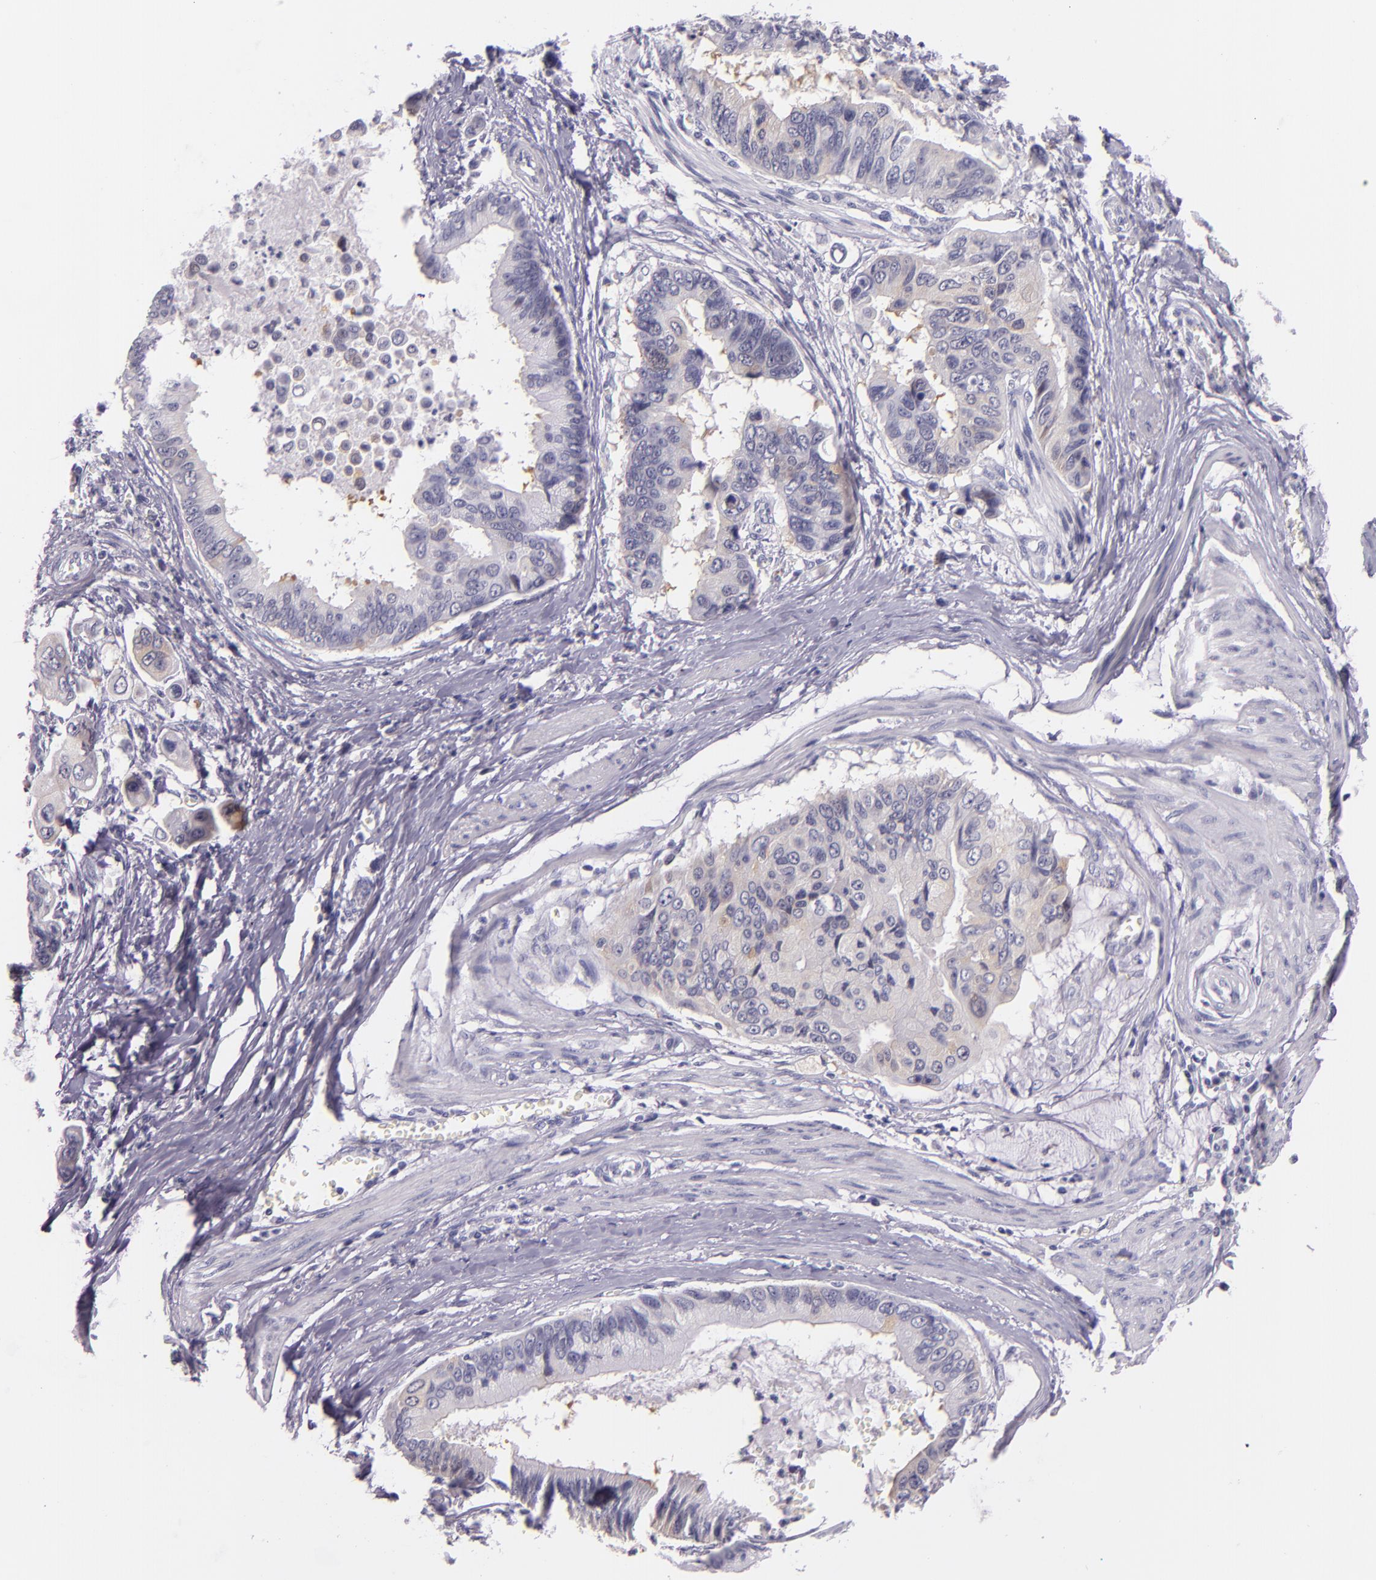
{"staining": {"intensity": "negative", "quantity": "none", "location": "none"}, "tissue": "stomach cancer", "cell_type": "Tumor cells", "image_type": "cancer", "snomed": [{"axis": "morphology", "description": "Adenocarcinoma, NOS"}, {"axis": "topography", "description": "Stomach, upper"}], "caption": "IHC of stomach adenocarcinoma reveals no positivity in tumor cells.", "gene": "HSP90AA1", "patient": {"sex": "male", "age": 80}}